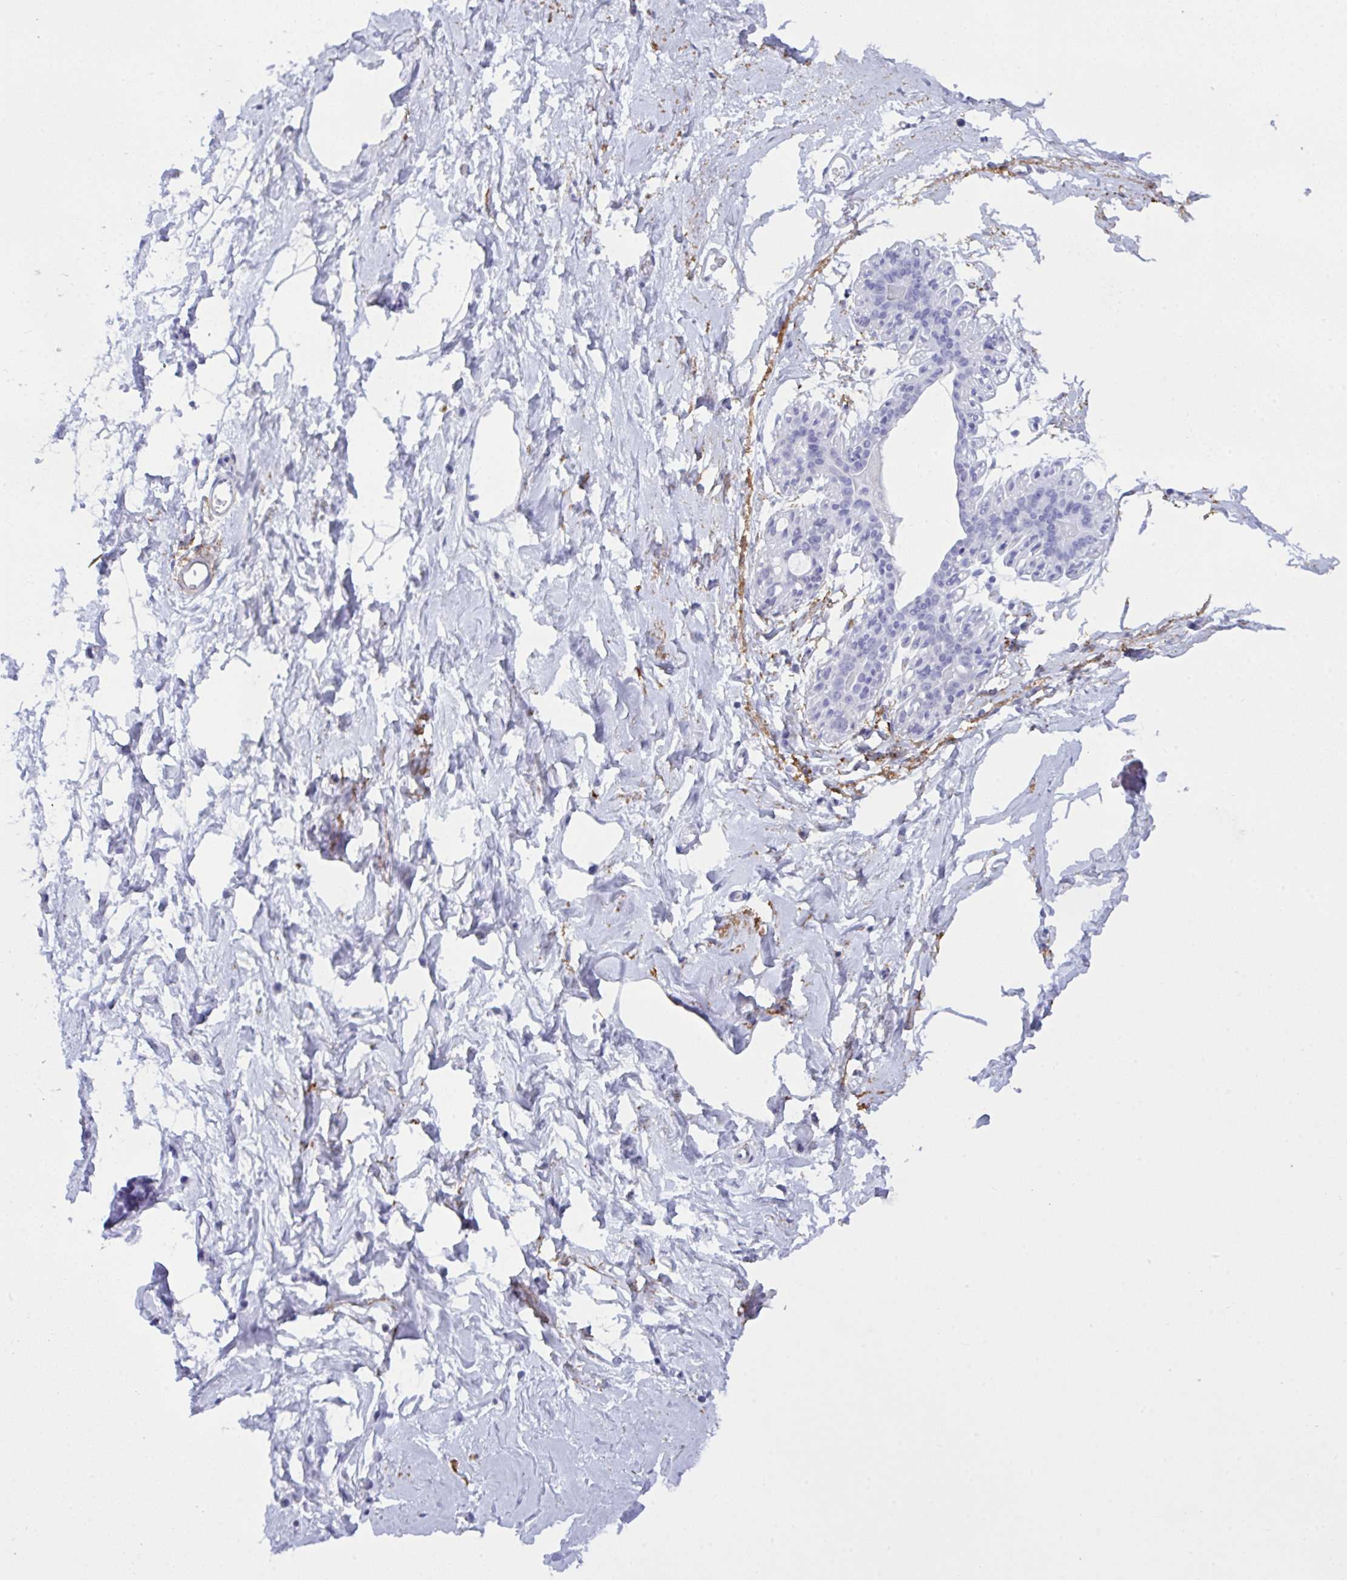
{"staining": {"intensity": "negative", "quantity": "none", "location": "none"}, "tissue": "breast", "cell_type": "Adipocytes", "image_type": "normal", "snomed": [{"axis": "morphology", "description": "Normal tissue, NOS"}, {"axis": "topography", "description": "Breast"}], "caption": "Breast stained for a protein using immunohistochemistry (IHC) demonstrates no staining adipocytes.", "gene": "ELN", "patient": {"sex": "female", "age": 45}}